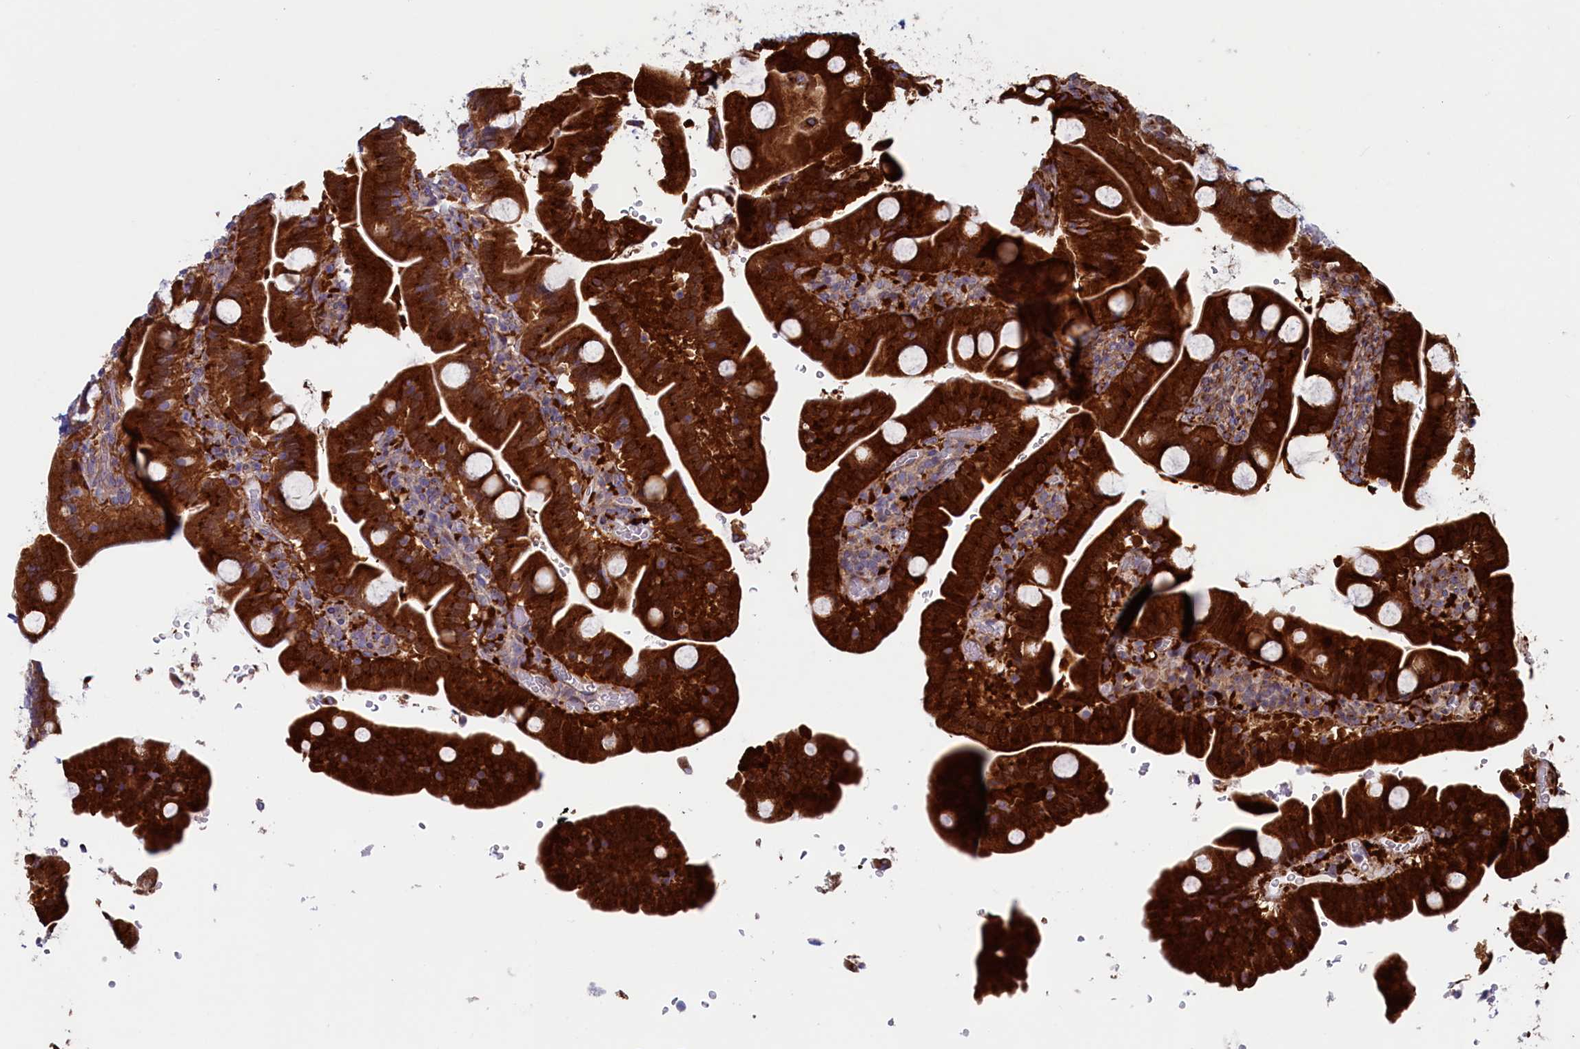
{"staining": {"intensity": "strong", "quantity": ">75%", "location": "cytoplasmic/membranous"}, "tissue": "duodenum", "cell_type": "Glandular cells", "image_type": "normal", "snomed": [{"axis": "morphology", "description": "Normal tissue, NOS"}, {"axis": "topography", "description": "Duodenum"}], "caption": "IHC staining of normal duodenum, which exhibits high levels of strong cytoplasmic/membranous staining in about >75% of glandular cells indicating strong cytoplasmic/membranous protein staining. The staining was performed using DAB (3,3'-diaminobenzidine) (brown) for protein detection and nuclei were counterstained in hematoxylin (blue).", "gene": "MTFMT", "patient": {"sex": "male", "age": 55}}